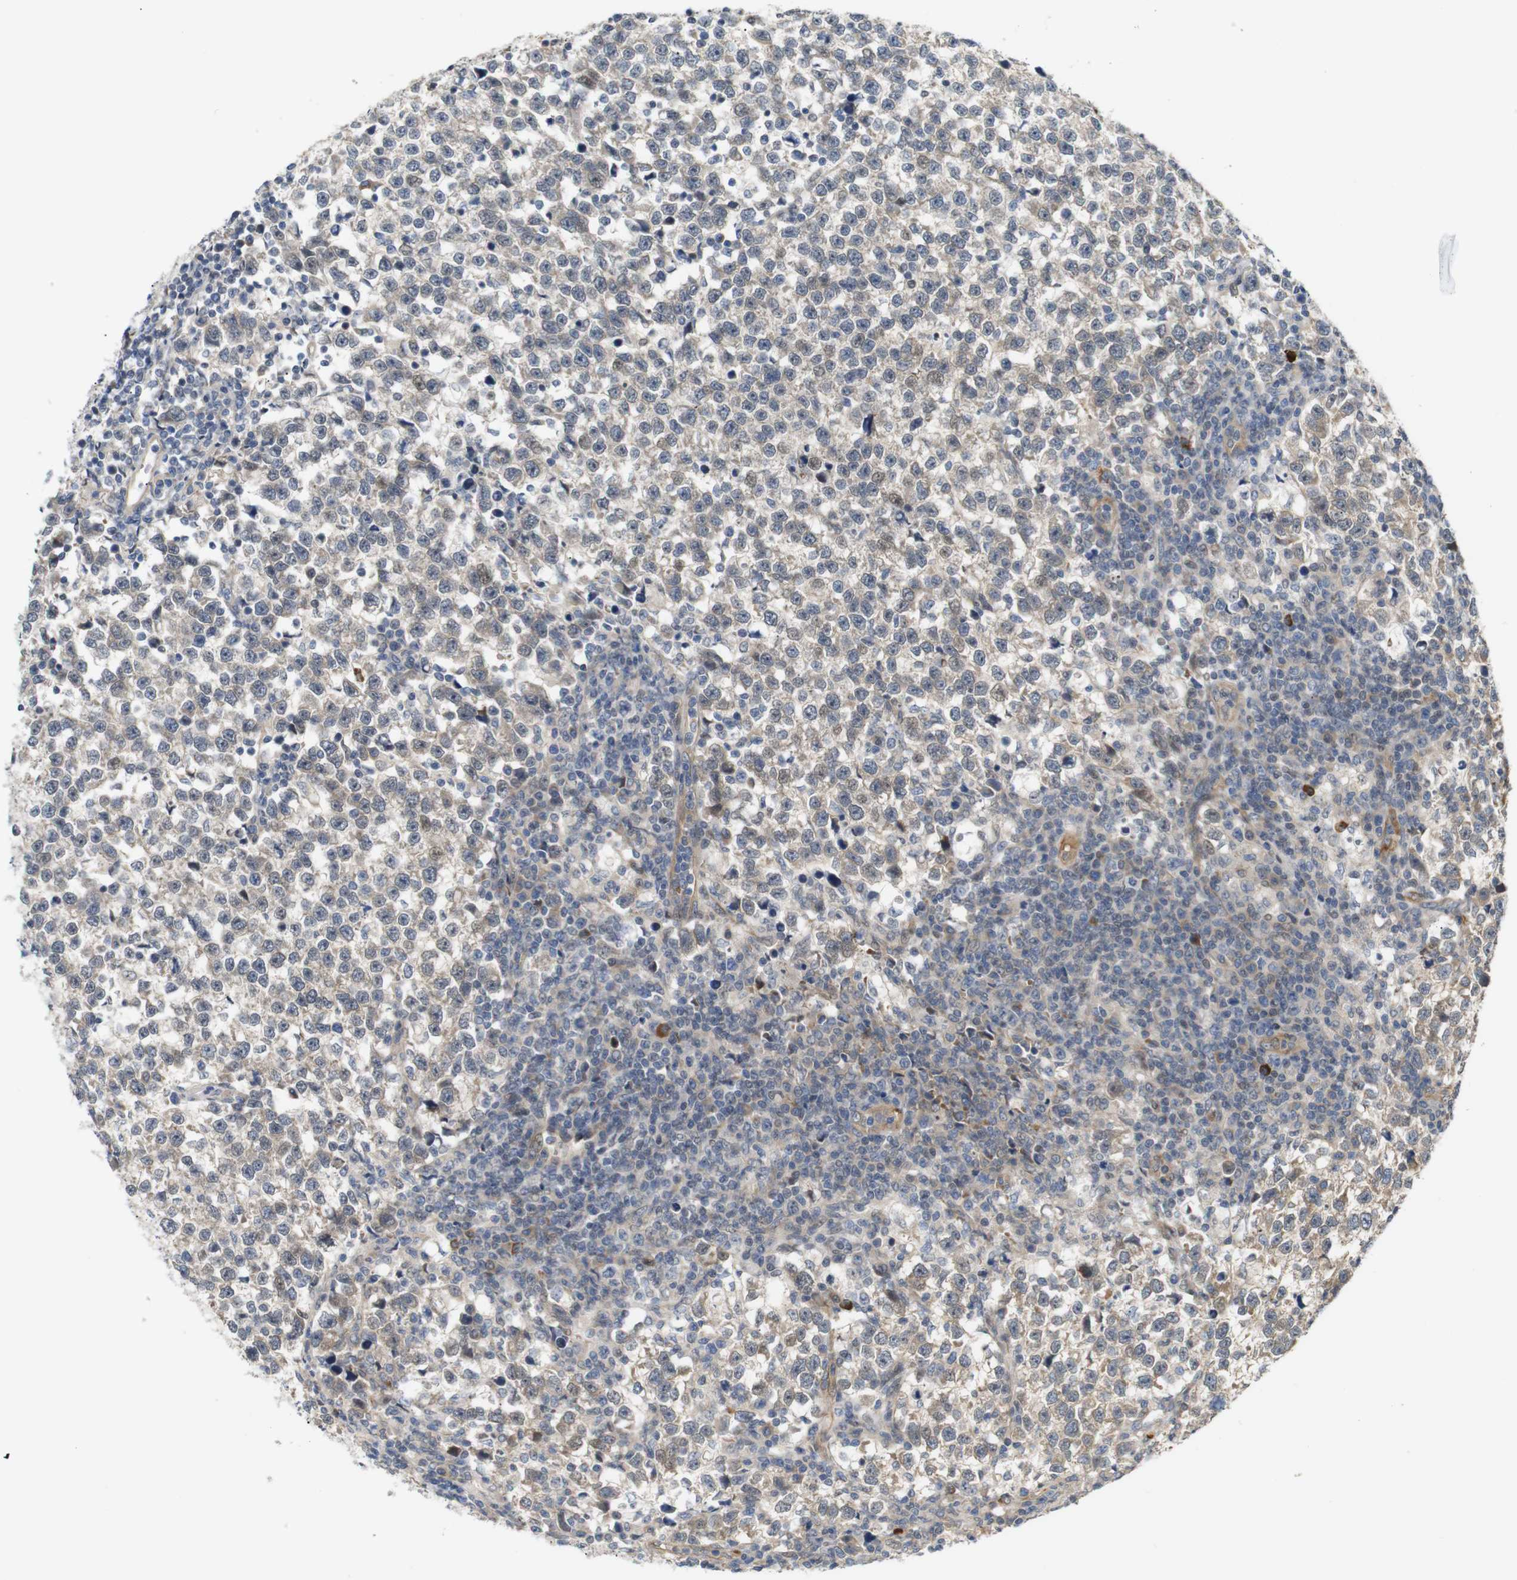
{"staining": {"intensity": "weak", "quantity": "25%-75%", "location": "cytoplasmic/membranous,nuclear"}, "tissue": "testis cancer", "cell_type": "Tumor cells", "image_type": "cancer", "snomed": [{"axis": "morphology", "description": "Normal tissue, NOS"}, {"axis": "morphology", "description": "Seminoma, NOS"}, {"axis": "topography", "description": "Testis"}], "caption": "This photomicrograph shows testis seminoma stained with immunohistochemistry to label a protein in brown. The cytoplasmic/membranous and nuclear of tumor cells show weak positivity for the protein. Nuclei are counter-stained blue.", "gene": "RPTOR", "patient": {"sex": "male", "age": 43}}